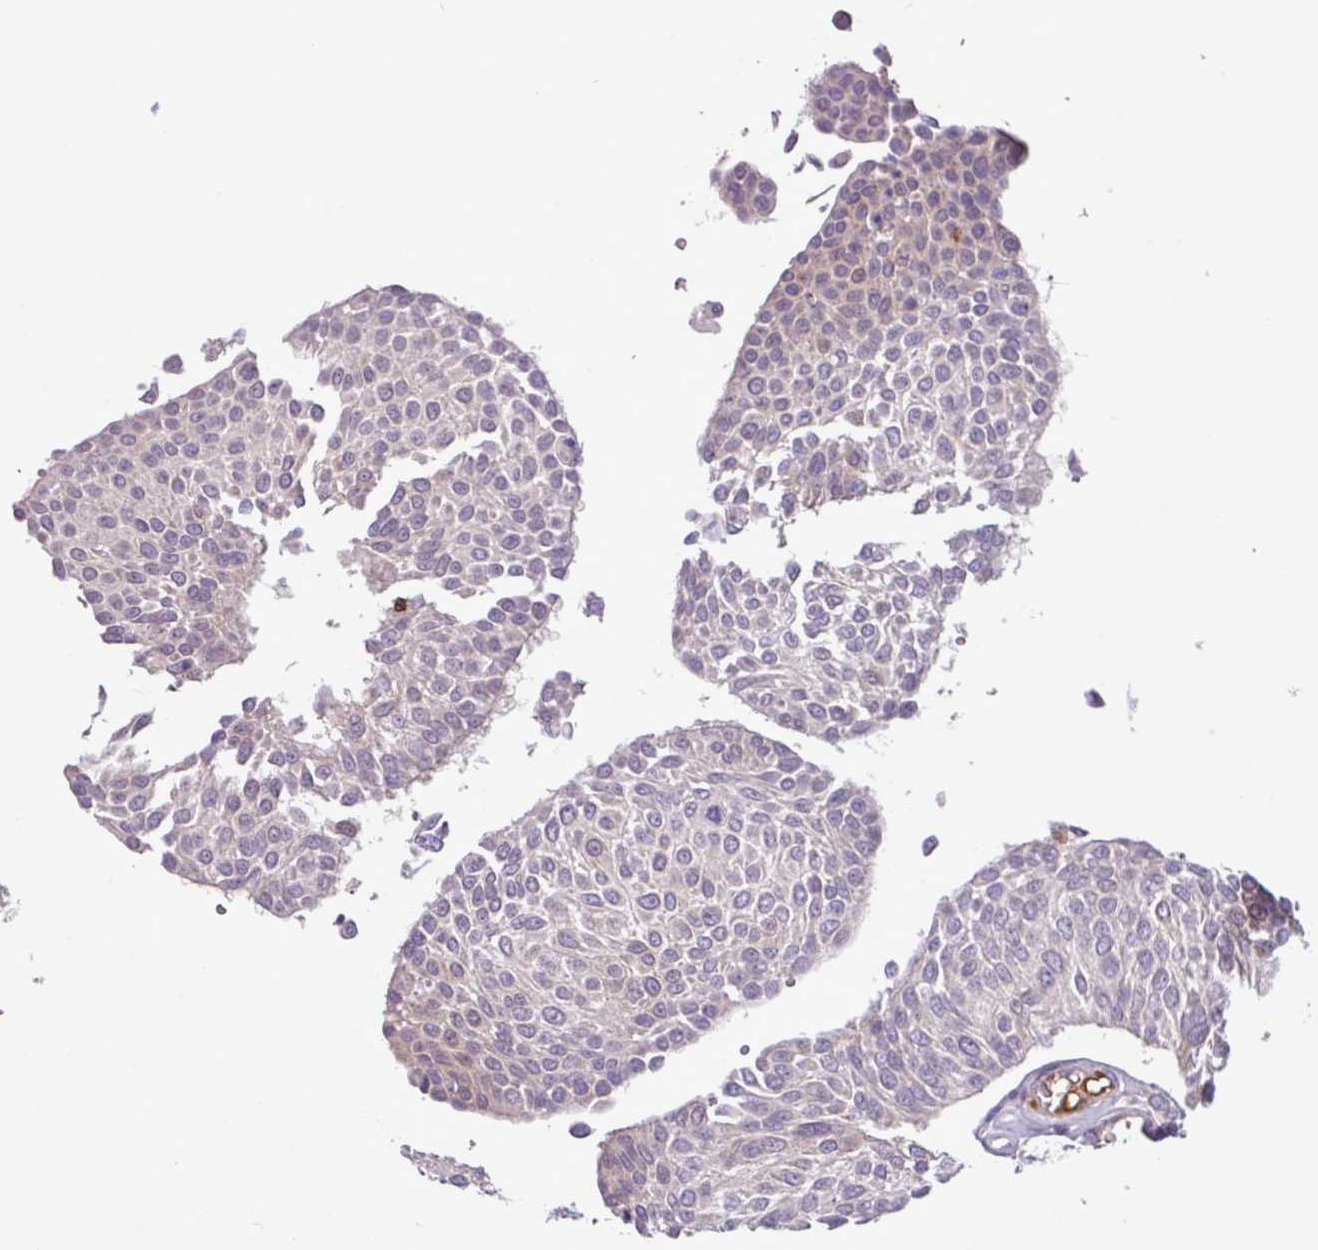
{"staining": {"intensity": "negative", "quantity": "none", "location": "none"}, "tissue": "urothelial cancer", "cell_type": "Tumor cells", "image_type": "cancer", "snomed": [{"axis": "morphology", "description": "Urothelial carcinoma, NOS"}, {"axis": "topography", "description": "Urinary bladder"}], "caption": "IHC photomicrograph of neoplastic tissue: urothelial cancer stained with DAB reveals no significant protein positivity in tumor cells.", "gene": "SEC61G", "patient": {"sex": "male", "age": 55}}